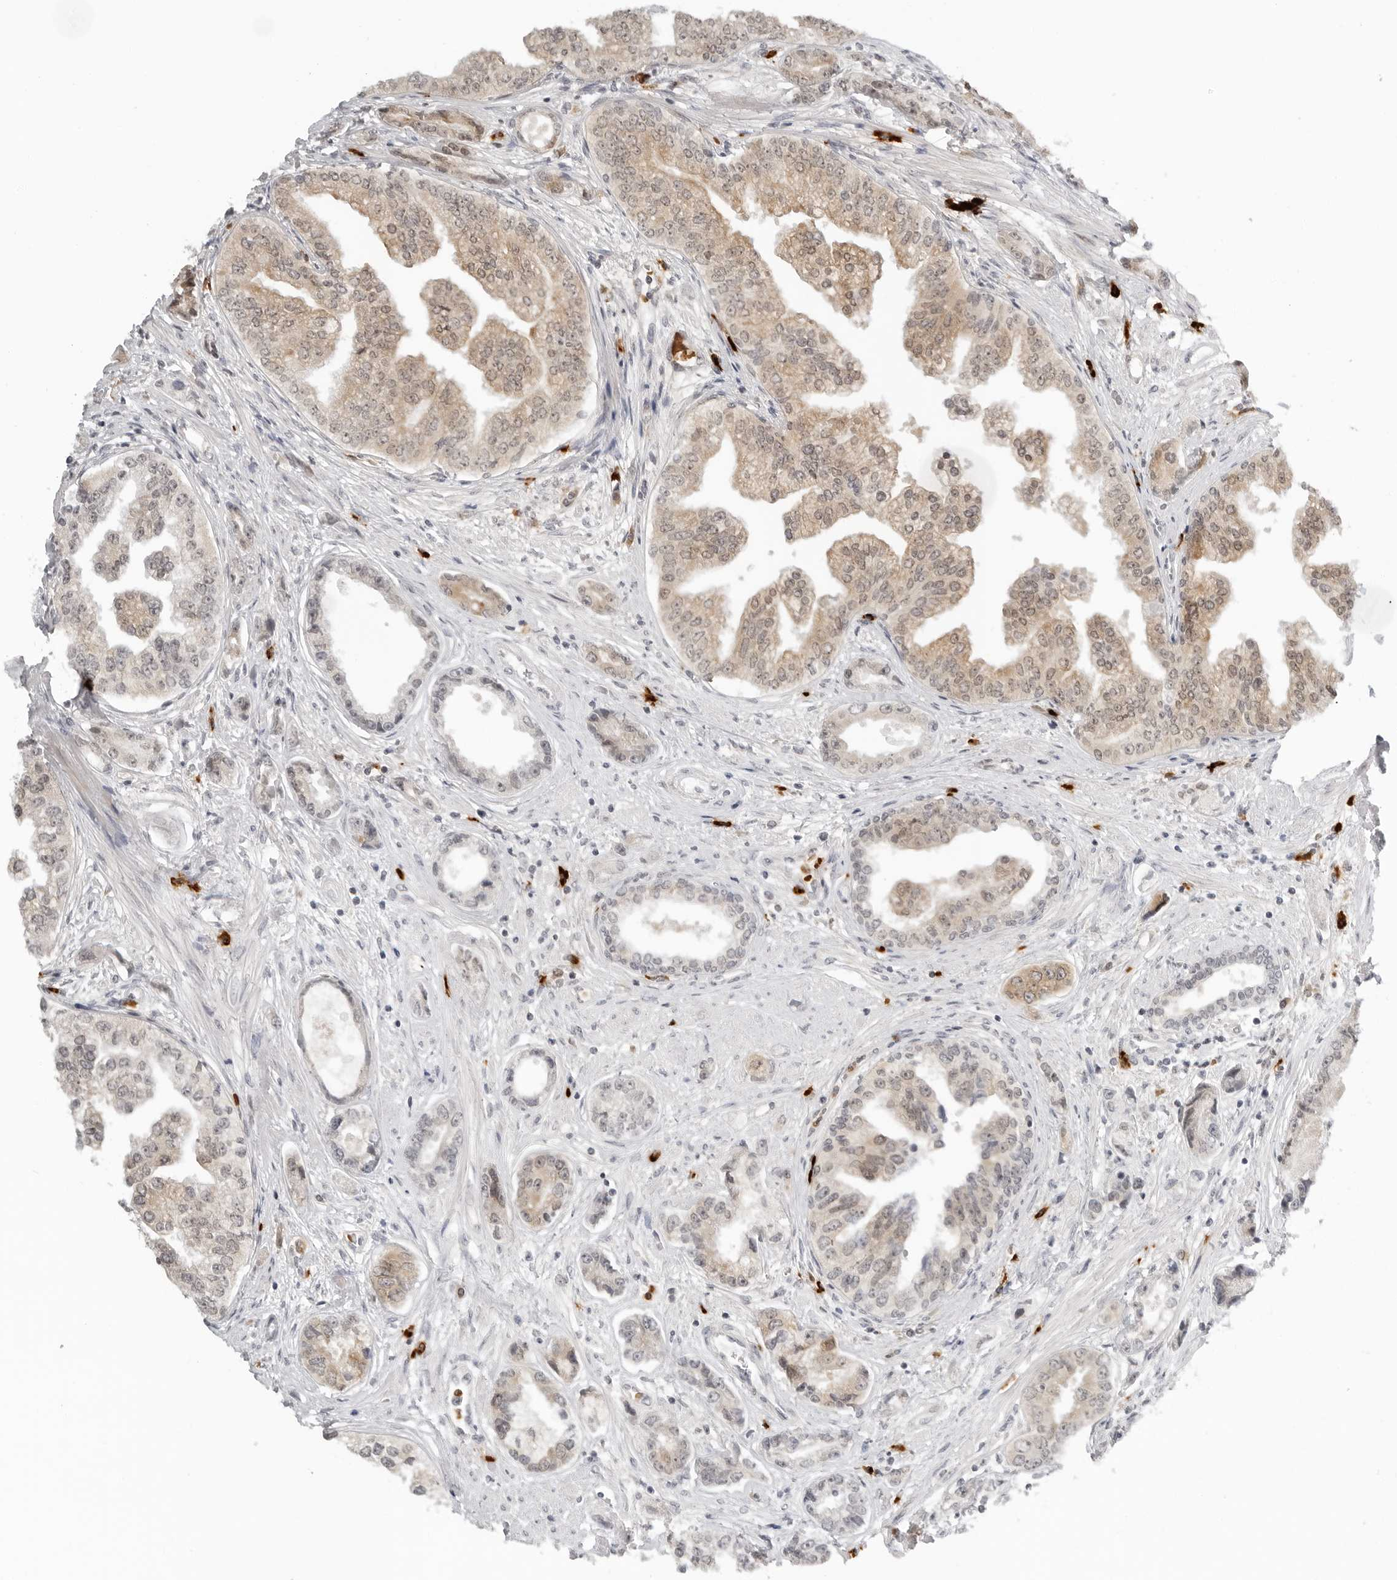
{"staining": {"intensity": "weak", "quantity": "25%-75%", "location": "cytoplasmic/membranous,nuclear"}, "tissue": "prostate cancer", "cell_type": "Tumor cells", "image_type": "cancer", "snomed": [{"axis": "morphology", "description": "Adenocarcinoma, High grade"}, {"axis": "topography", "description": "Prostate"}], "caption": "IHC micrograph of neoplastic tissue: prostate cancer stained using IHC displays low levels of weak protein expression localized specifically in the cytoplasmic/membranous and nuclear of tumor cells, appearing as a cytoplasmic/membranous and nuclear brown color.", "gene": "SUGCT", "patient": {"sex": "male", "age": 61}}